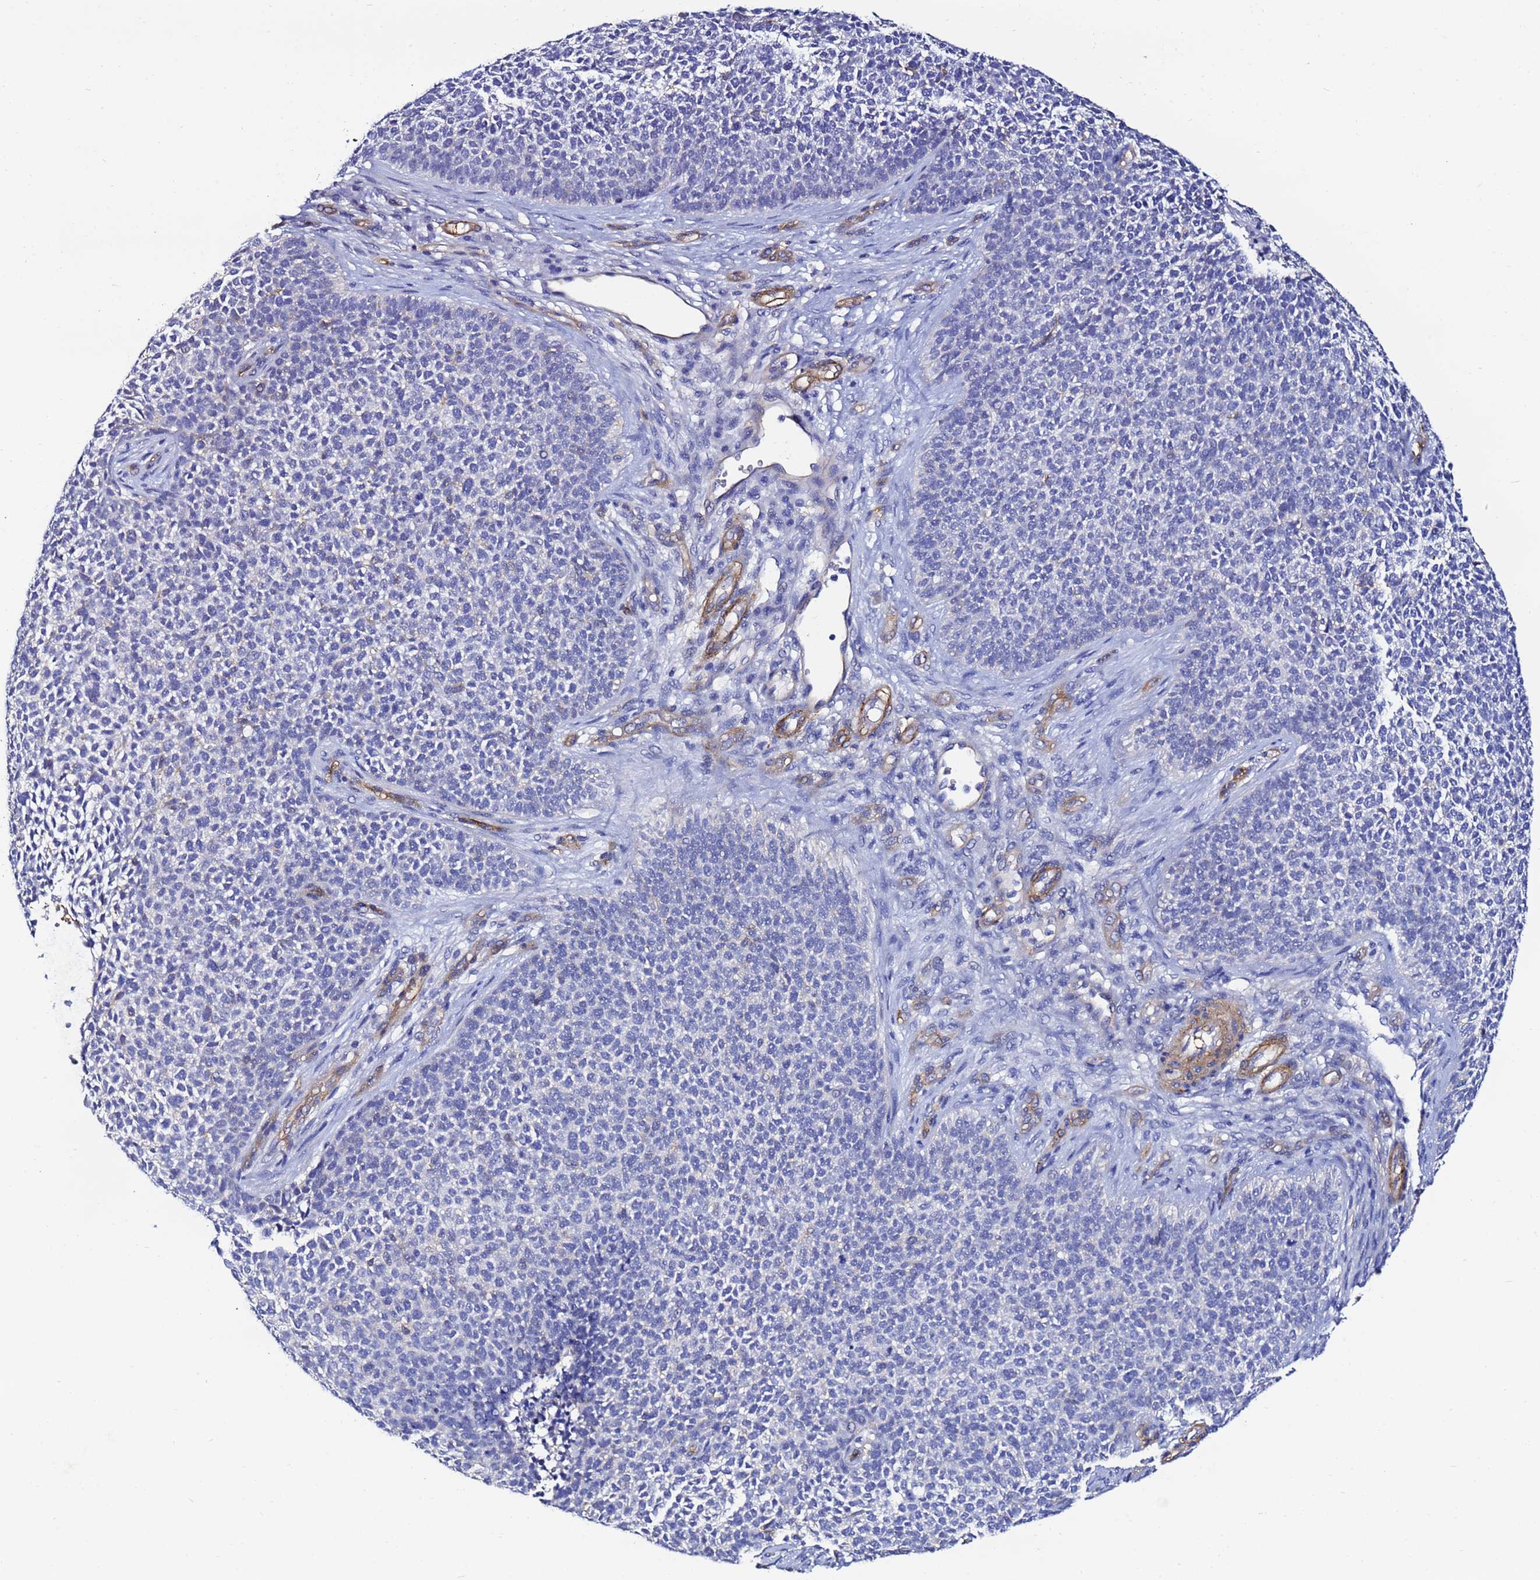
{"staining": {"intensity": "negative", "quantity": "none", "location": "none"}, "tissue": "skin cancer", "cell_type": "Tumor cells", "image_type": "cancer", "snomed": [{"axis": "morphology", "description": "Basal cell carcinoma"}, {"axis": "topography", "description": "Skin"}], "caption": "A photomicrograph of human skin cancer (basal cell carcinoma) is negative for staining in tumor cells.", "gene": "DEFB104A", "patient": {"sex": "female", "age": 84}}